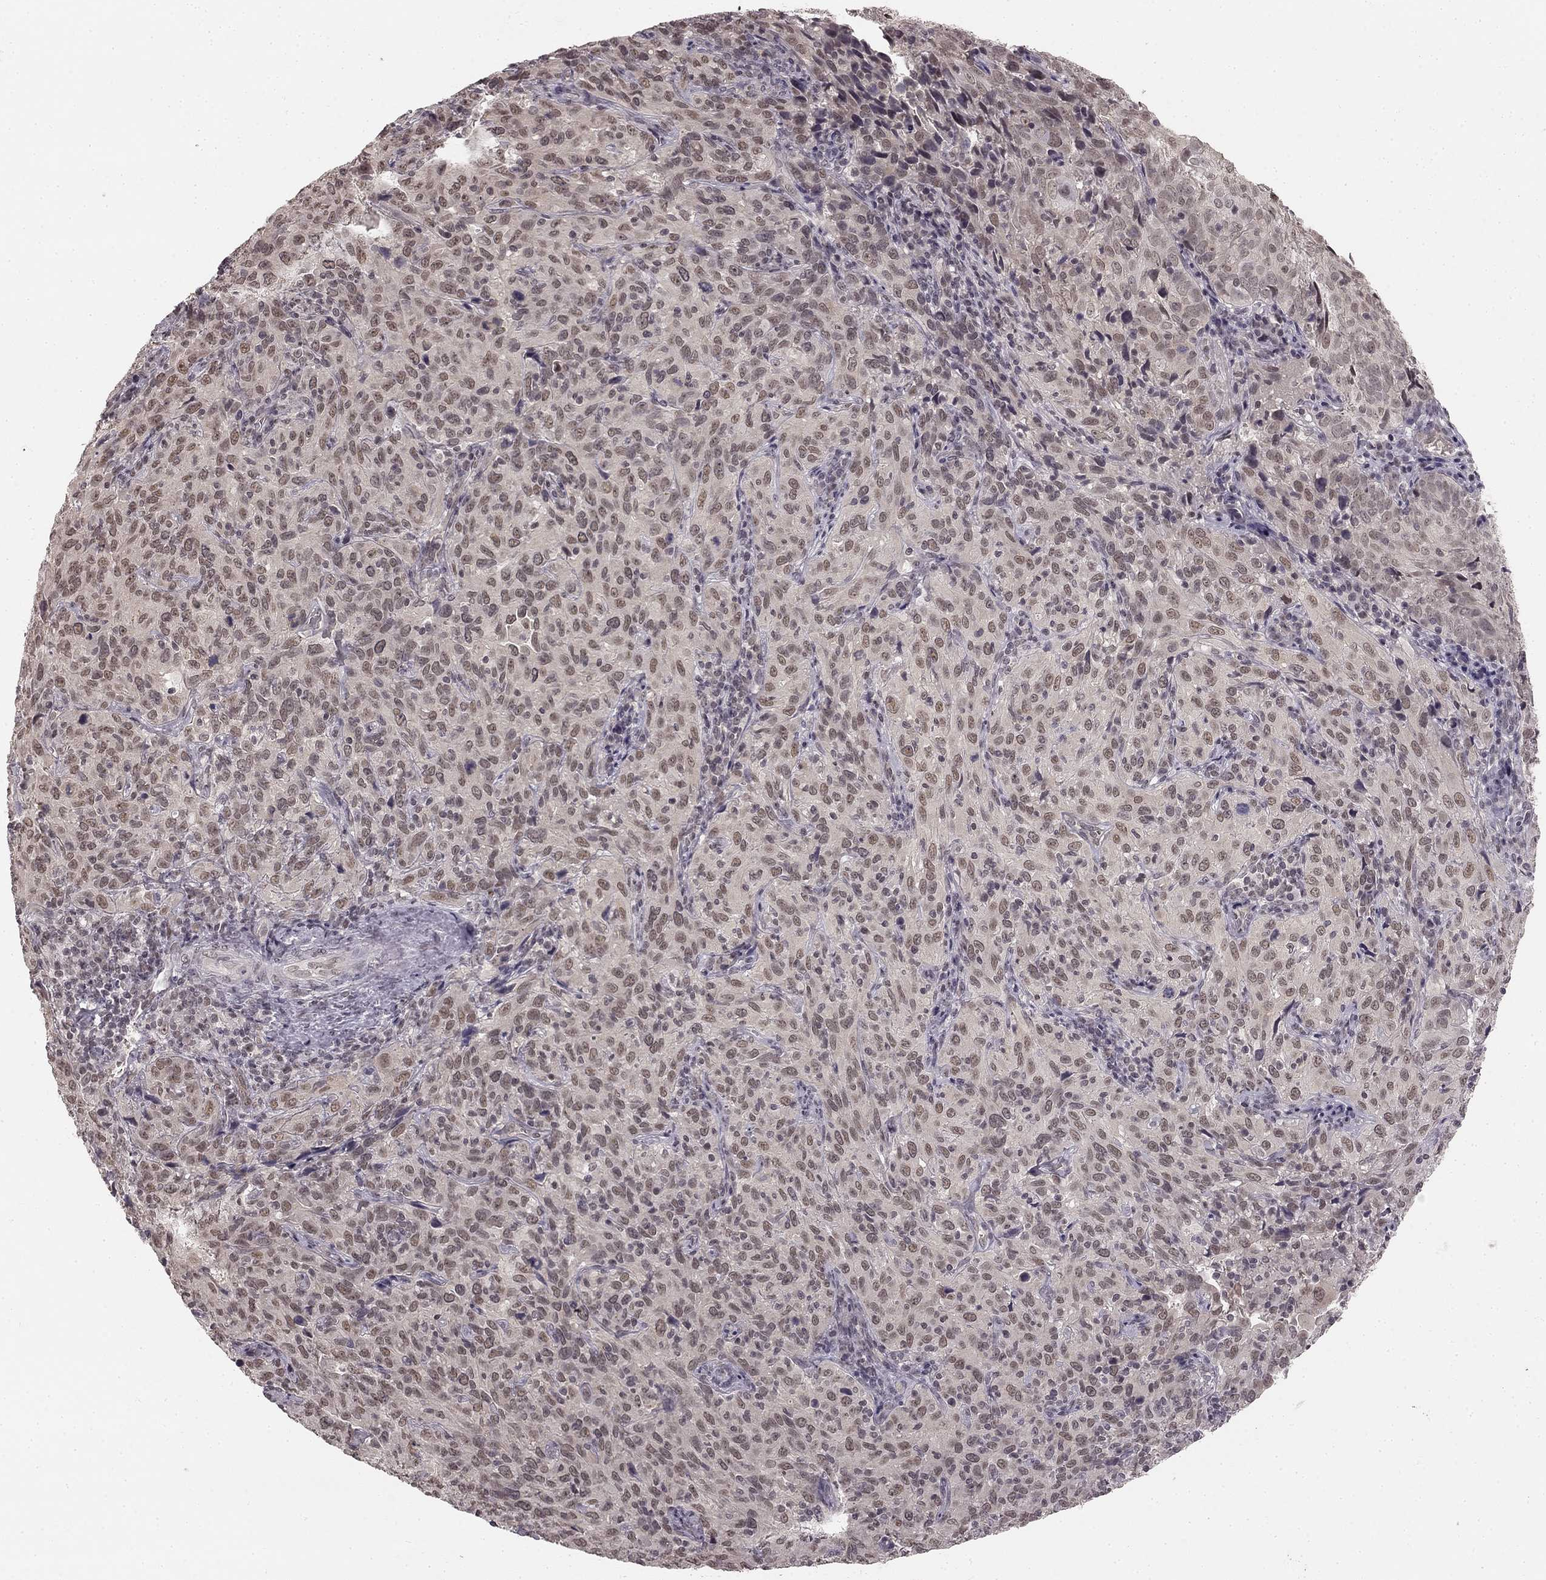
{"staining": {"intensity": "weak", "quantity": "25%-75%", "location": "nuclear"}, "tissue": "cervical cancer", "cell_type": "Tumor cells", "image_type": "cancer", "snomed": [{"axis": "morphology", "description": "Squamous cell carcinoma, NOS"}, {"axis": "topography", "description": "Cervix"}], "caption": "Tumor cells display low levels of weak nuclear staining in approximately 25%-75% of cells in cervical cancer (squamous cell carcinoma).", "gene": "HCN4", "patient": {"sex": "female", "age": 51}}